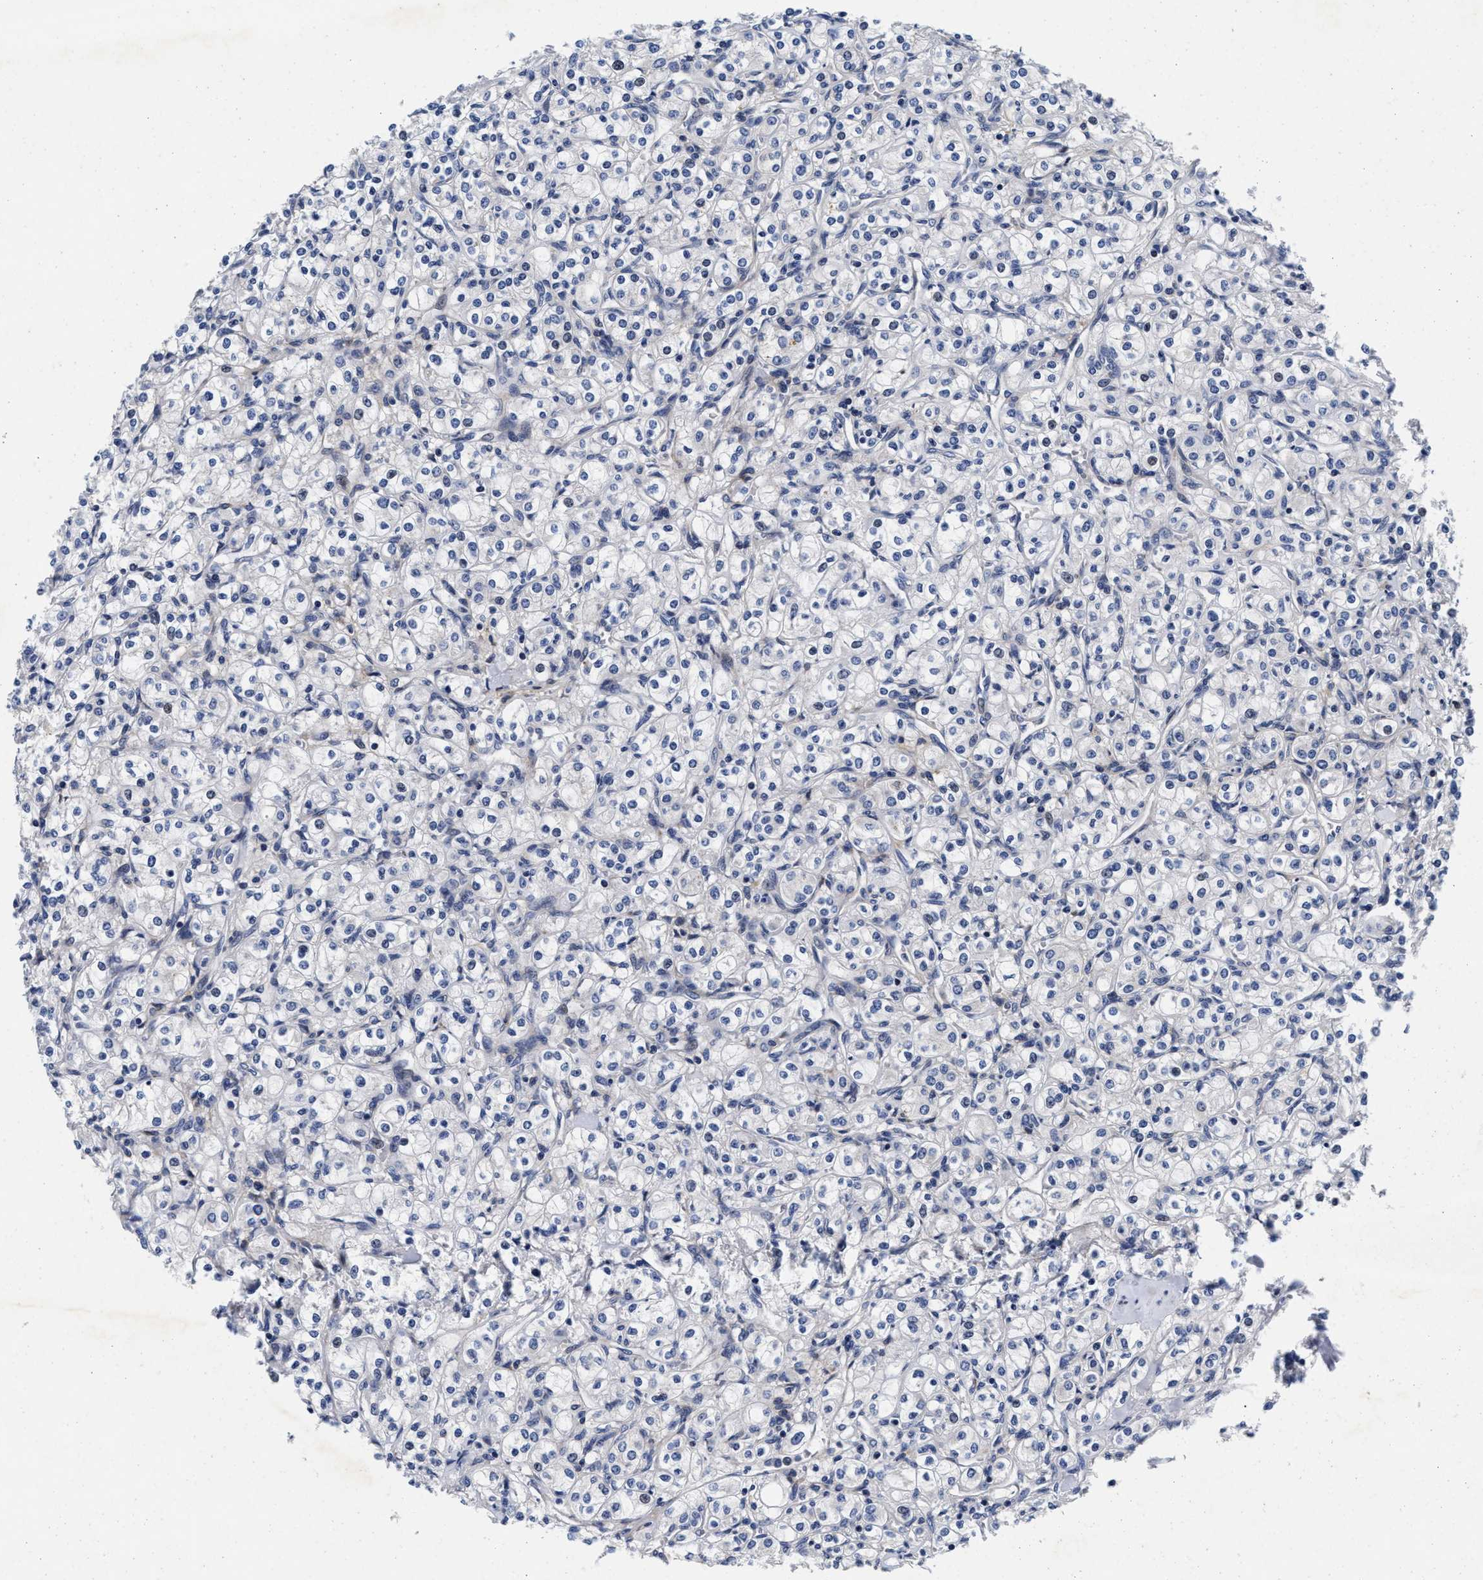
{"staining": {"intensity": "negative", "quantity": "none", "location": "none"}, "tissue": "renal cancer", "cell_type": "Tumor cells", "image_type": "cancer", "snomed": [{"axis": "morphology", "description": "Adenocarcinoma, NOS"}, {"axis": "topography", "description": "Kidney"}], "caption": "Immunohistochemistry photomicrograph of neoplastic tissue: human adenocarcinoma (renal) stained with DAB (3,3'-diaminobenzidine) exhibits no significant protein staining in tumor cells. (DAB immunohistochemistry (IHC) with hematoxylin counter stain).", "gene": "LAD1", "patient": {"sex": "male", "age": 77}}